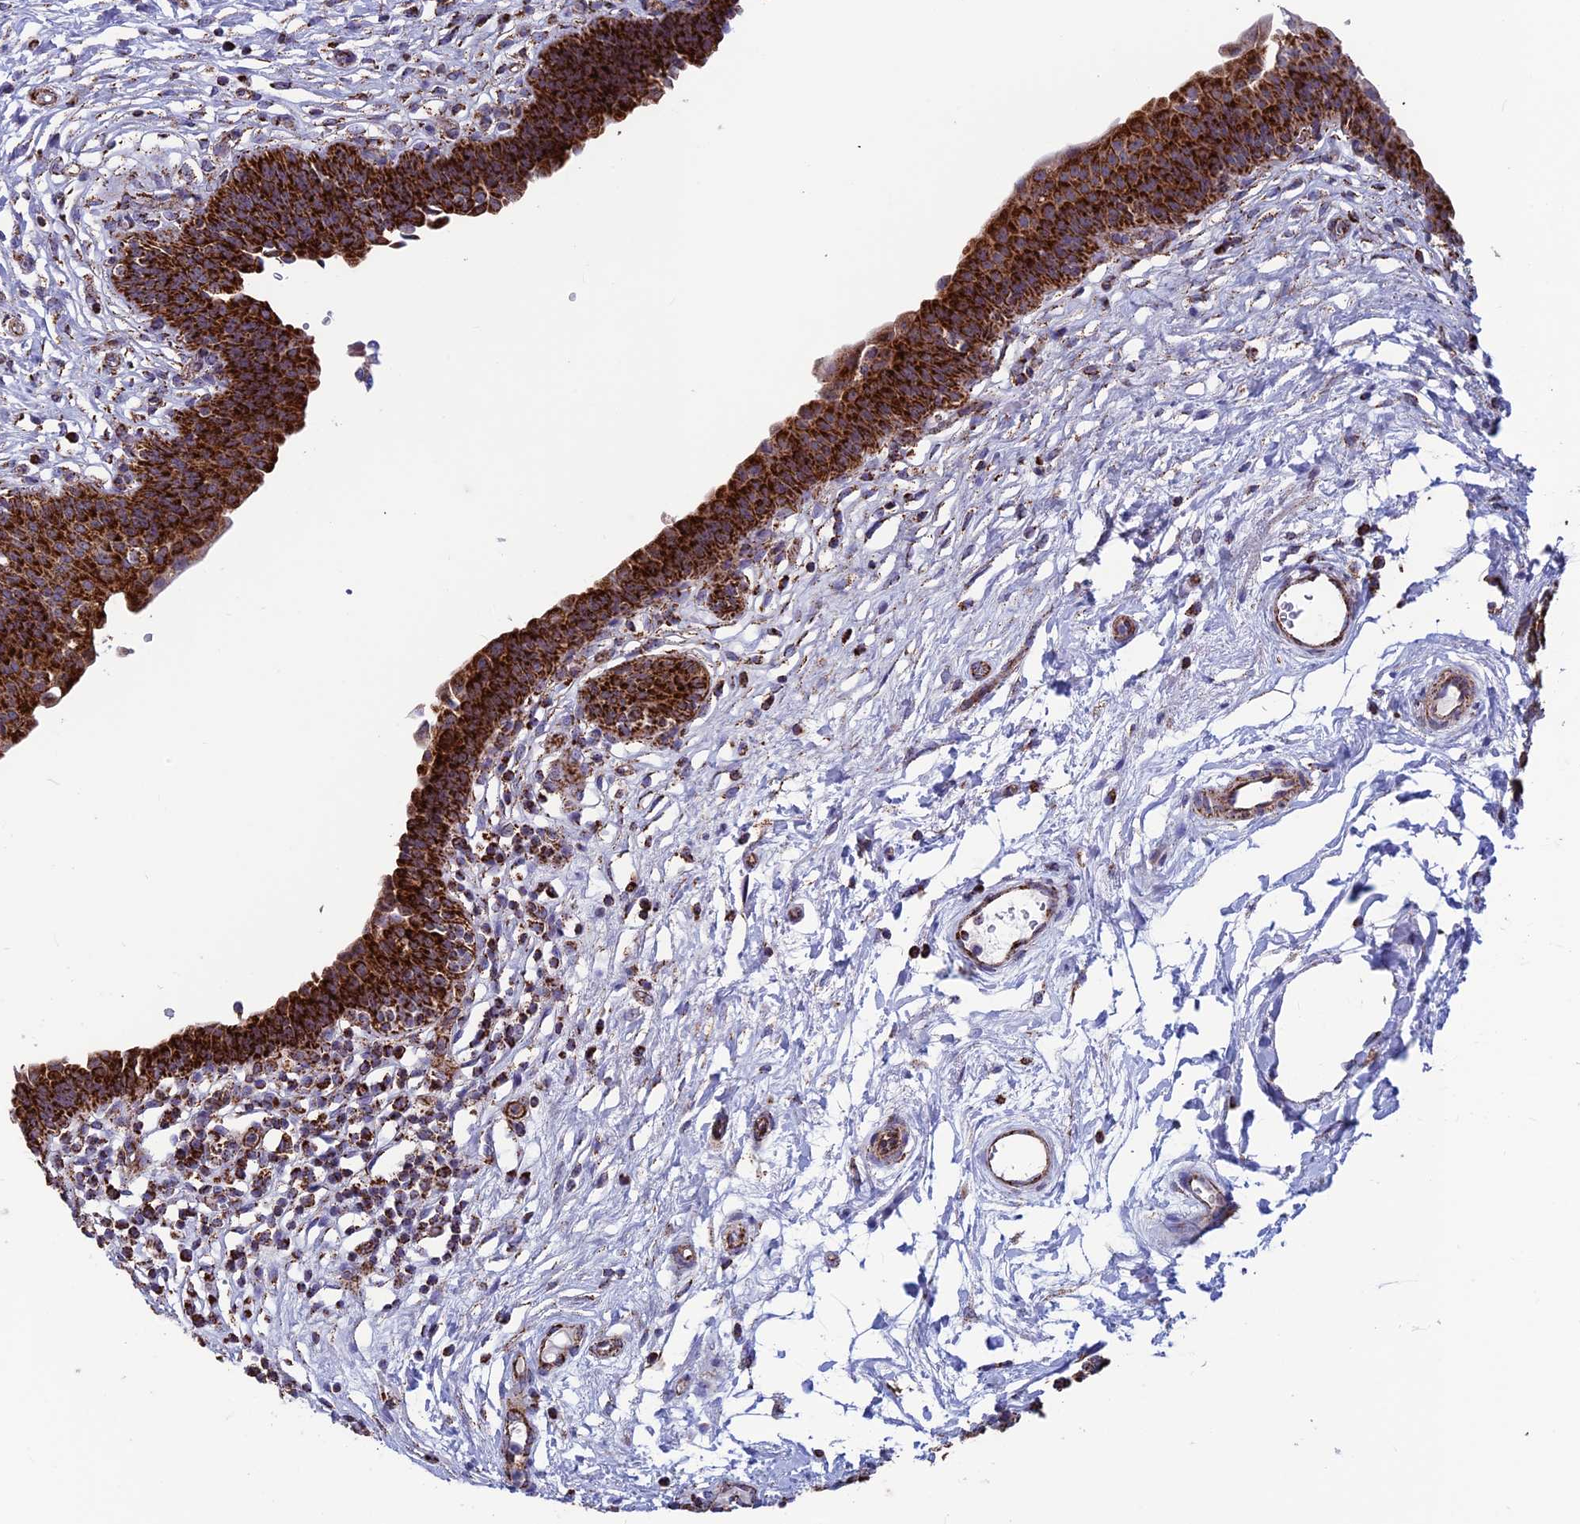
{"staining": {"intensity": "strong", "quantity": ">75%", "location": "cytoplasmic/membranous"}, "tissue": "urinary bladder", "cell_type": "Urothelial cells", "image_type": "normal", "snomed": [{"axis": "morphology", "description": "Normal tissue, NOS"}, {"axis": "topography", "description": "Urinary bladder"}], "caption": "This photomicrograph shows normal urinary bladder stained with immunohistochemistry (IHC) to label a protein in brown. The cytoplasmic/membranous of urothelial cells show strong positivity for the protein. Nuclei are counter-stained blue.", "gene": "MRPS18B", "patient": {"sex": "male", "age": 83}}